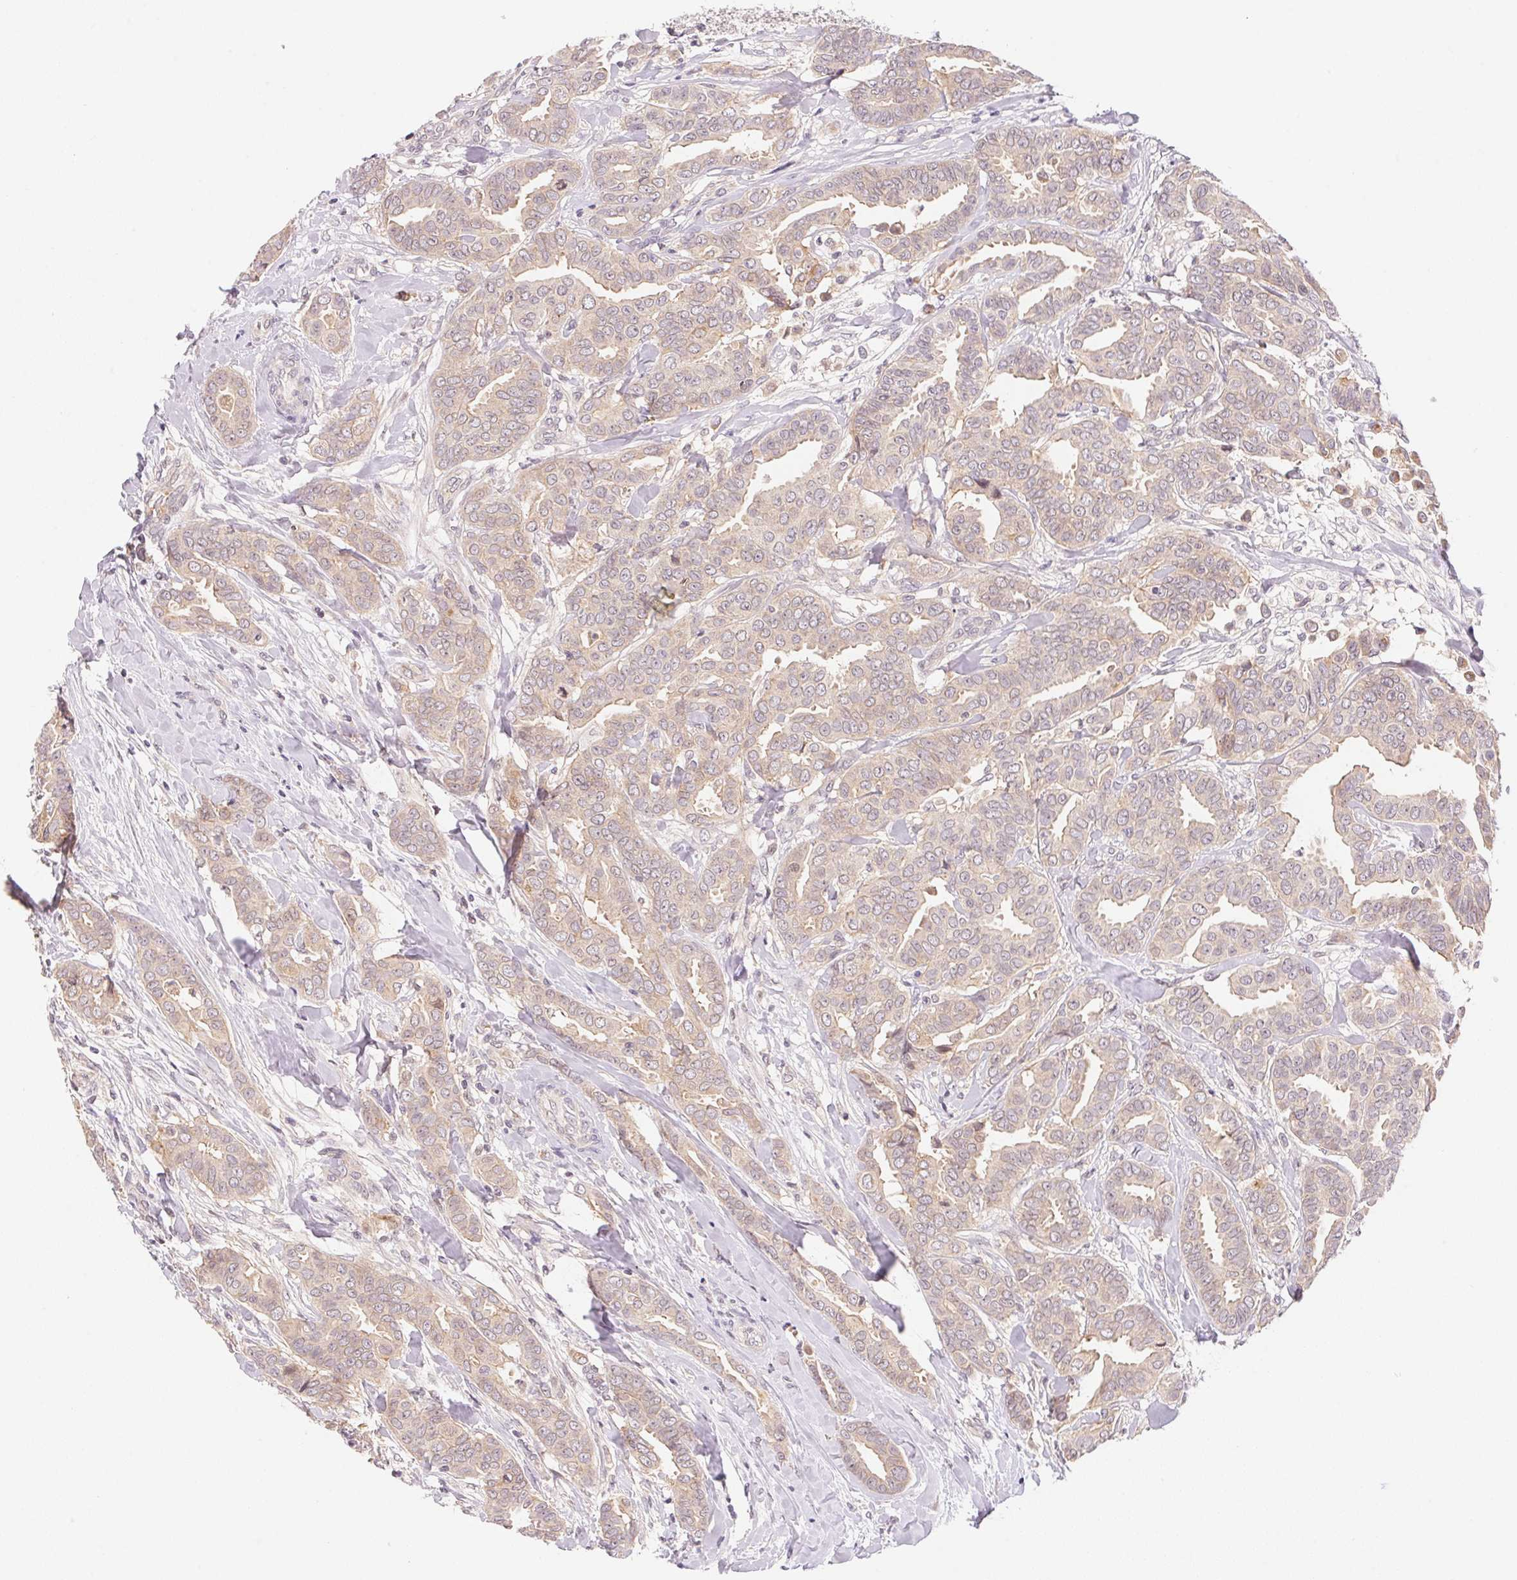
{"staining": {"intensity": "weak", "quantity": ">75%", "location": "cytoplasmic/membranous"}, "tissue": "breast cancer", "cell_type": "Tumor cells", "image_type": "cancer", "snomed": [{"axis": "morphology", "description": "Duct carcinoma"}, {"axis": "topography", "description": "Breast"}], "caption": "Human breast cancer (intraductal carcinoma) stained with a protein marker reveals weak staining in tumor cells.", "gene": "BNIP5", "patient": {"sex": "female", "age": 45}}